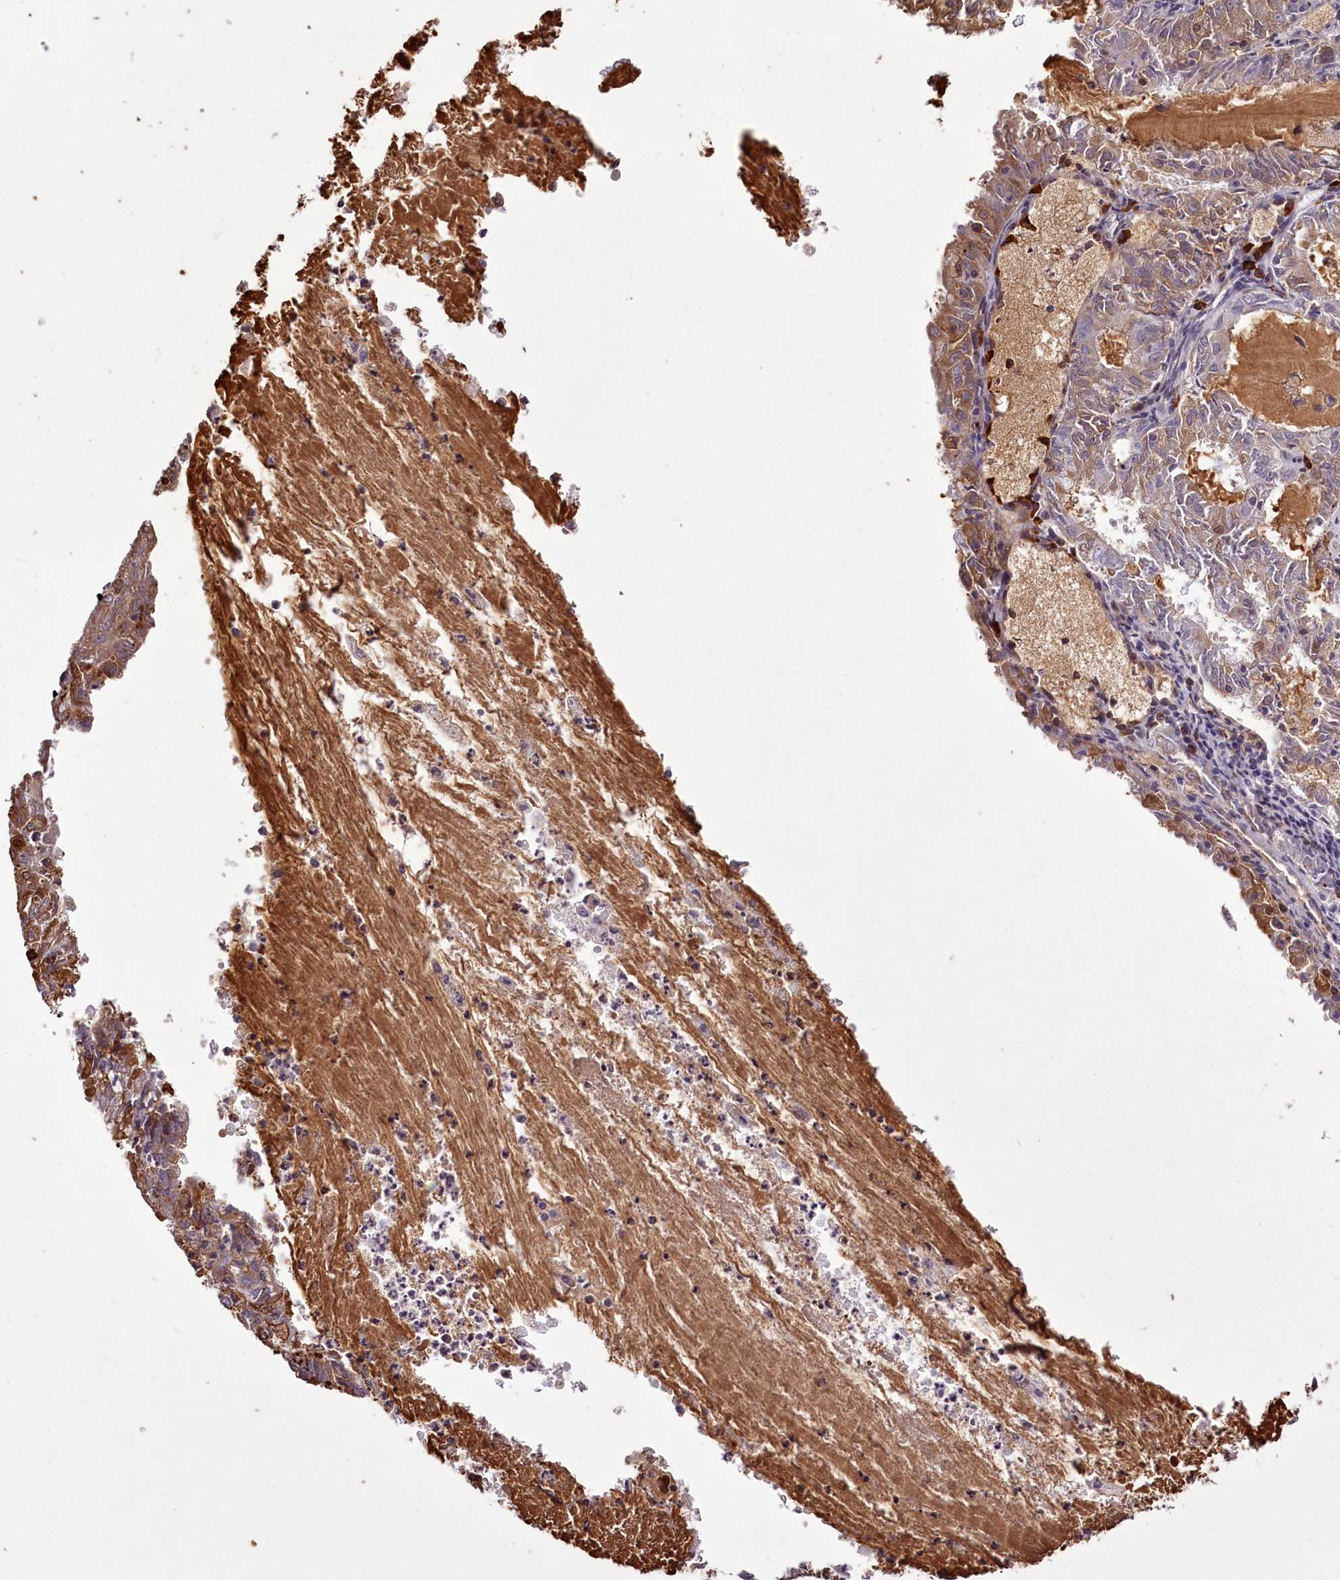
{"staining": {"intensity": "weak", "quantity": "<25%", "location": "cytoplasmic/membranous"}, "tissue": "endometrial cancer", "cell_type": "Tumor cells", "image_type": "cancer", "snomed": [{"axis": "morphology", "description": "Adenocarcinoma, NOS"}, {"axis": "topography", "description": "Endometrium"}], "caption": "Human endometrial adenocarcinoma stained for a protein using immunohistochemistry reveals no expression in tumor cells.", "gene": "C1orf56", "patient": {"sex": "female", "age": 57}}